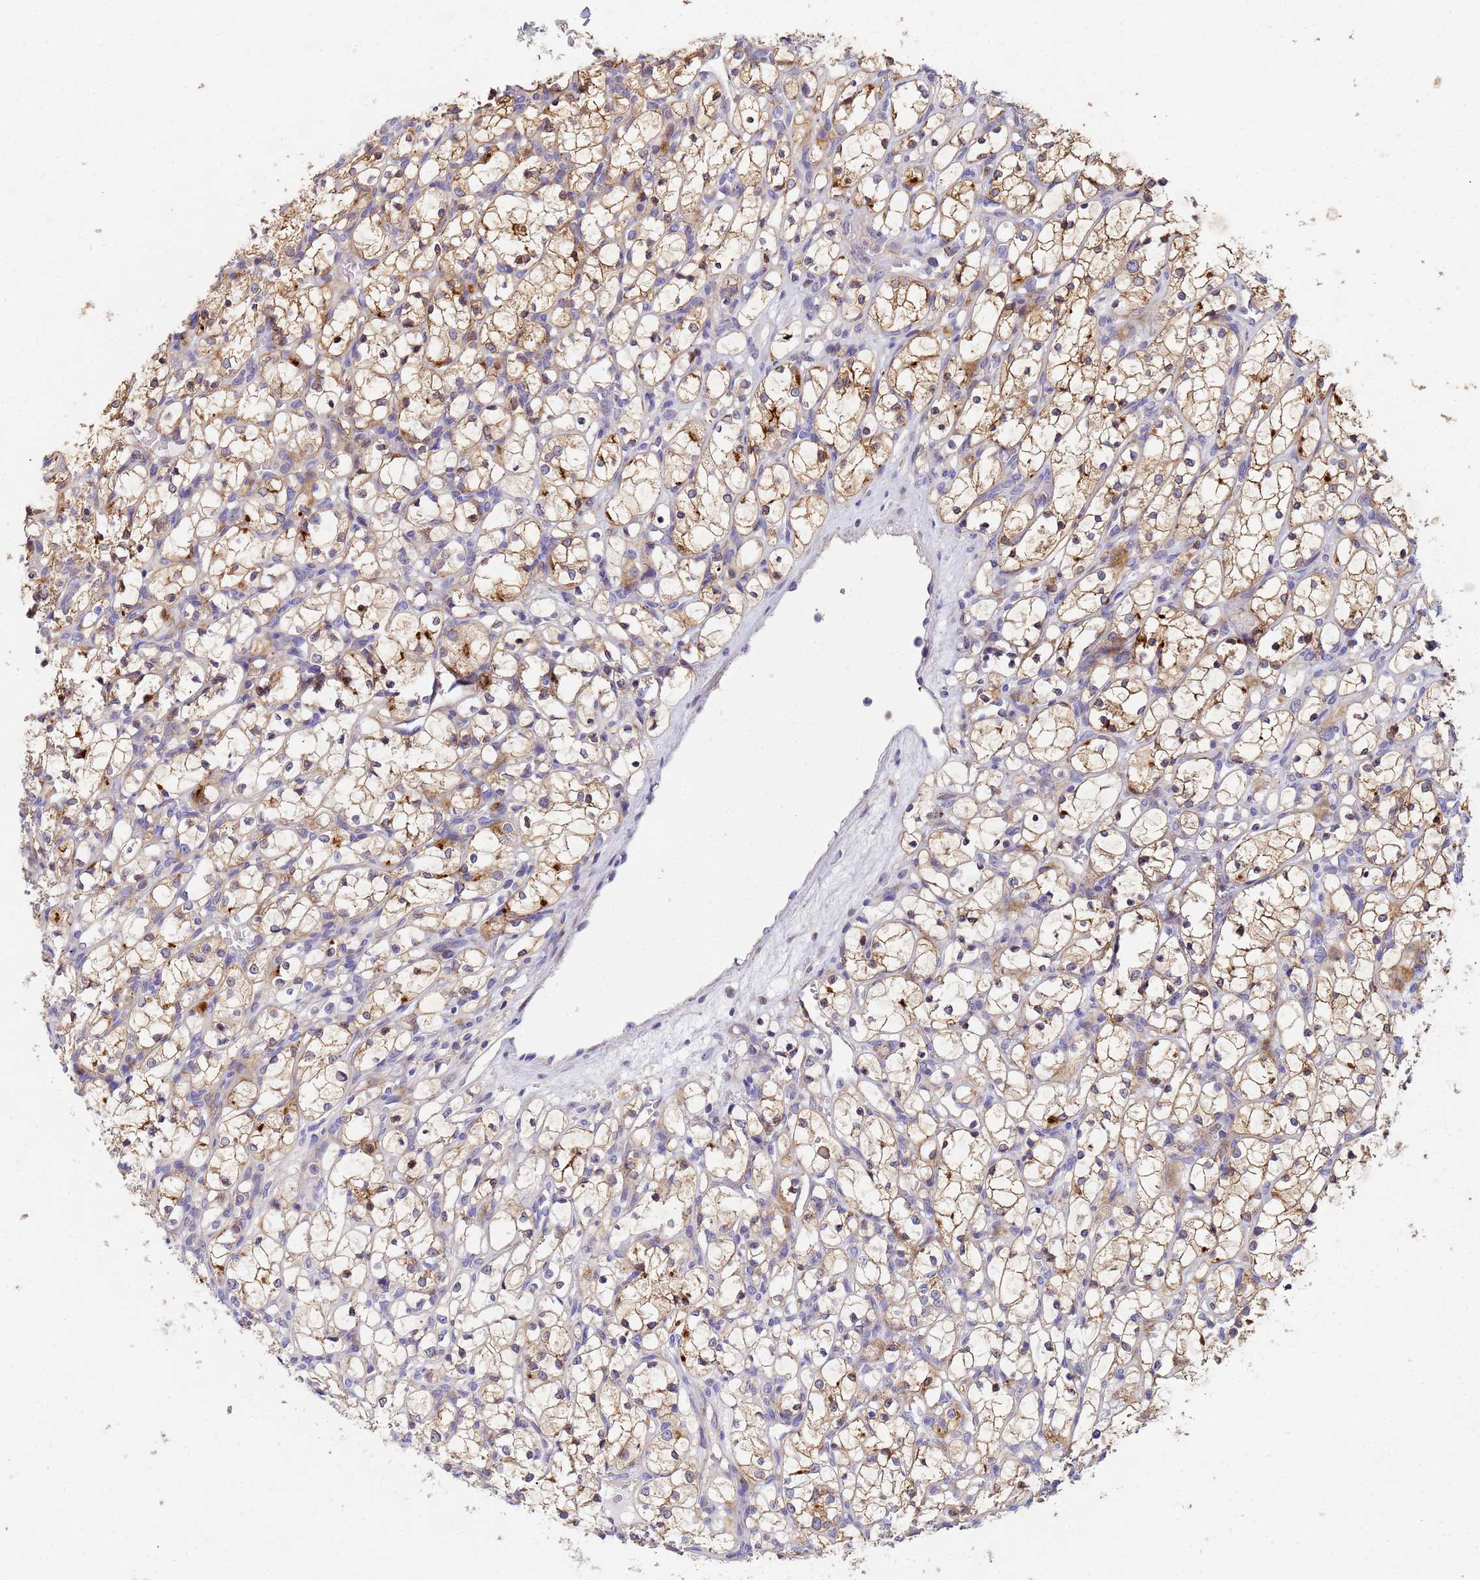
{"staining": {"intensity": "moderate", "quantity": ">75%", "location": "cytoplasmic/membranous"}, "tissue": "renal cancer", "cell_type": "Tumor cells", "image_type": "cancer", "snomed": [{"axis": "morphology", "description": "Adenocarcinoma, NOS"}, {"axis": "topography", "description": "Kidney"}], "caption": "Moderate cytoplasmic/membranous protein expression is present in about >75% of tumor cells in renal cancer. Nuclei are stained in blue.", "gene": "CDC34", "patient": {"sex": "female", "age": 69}}